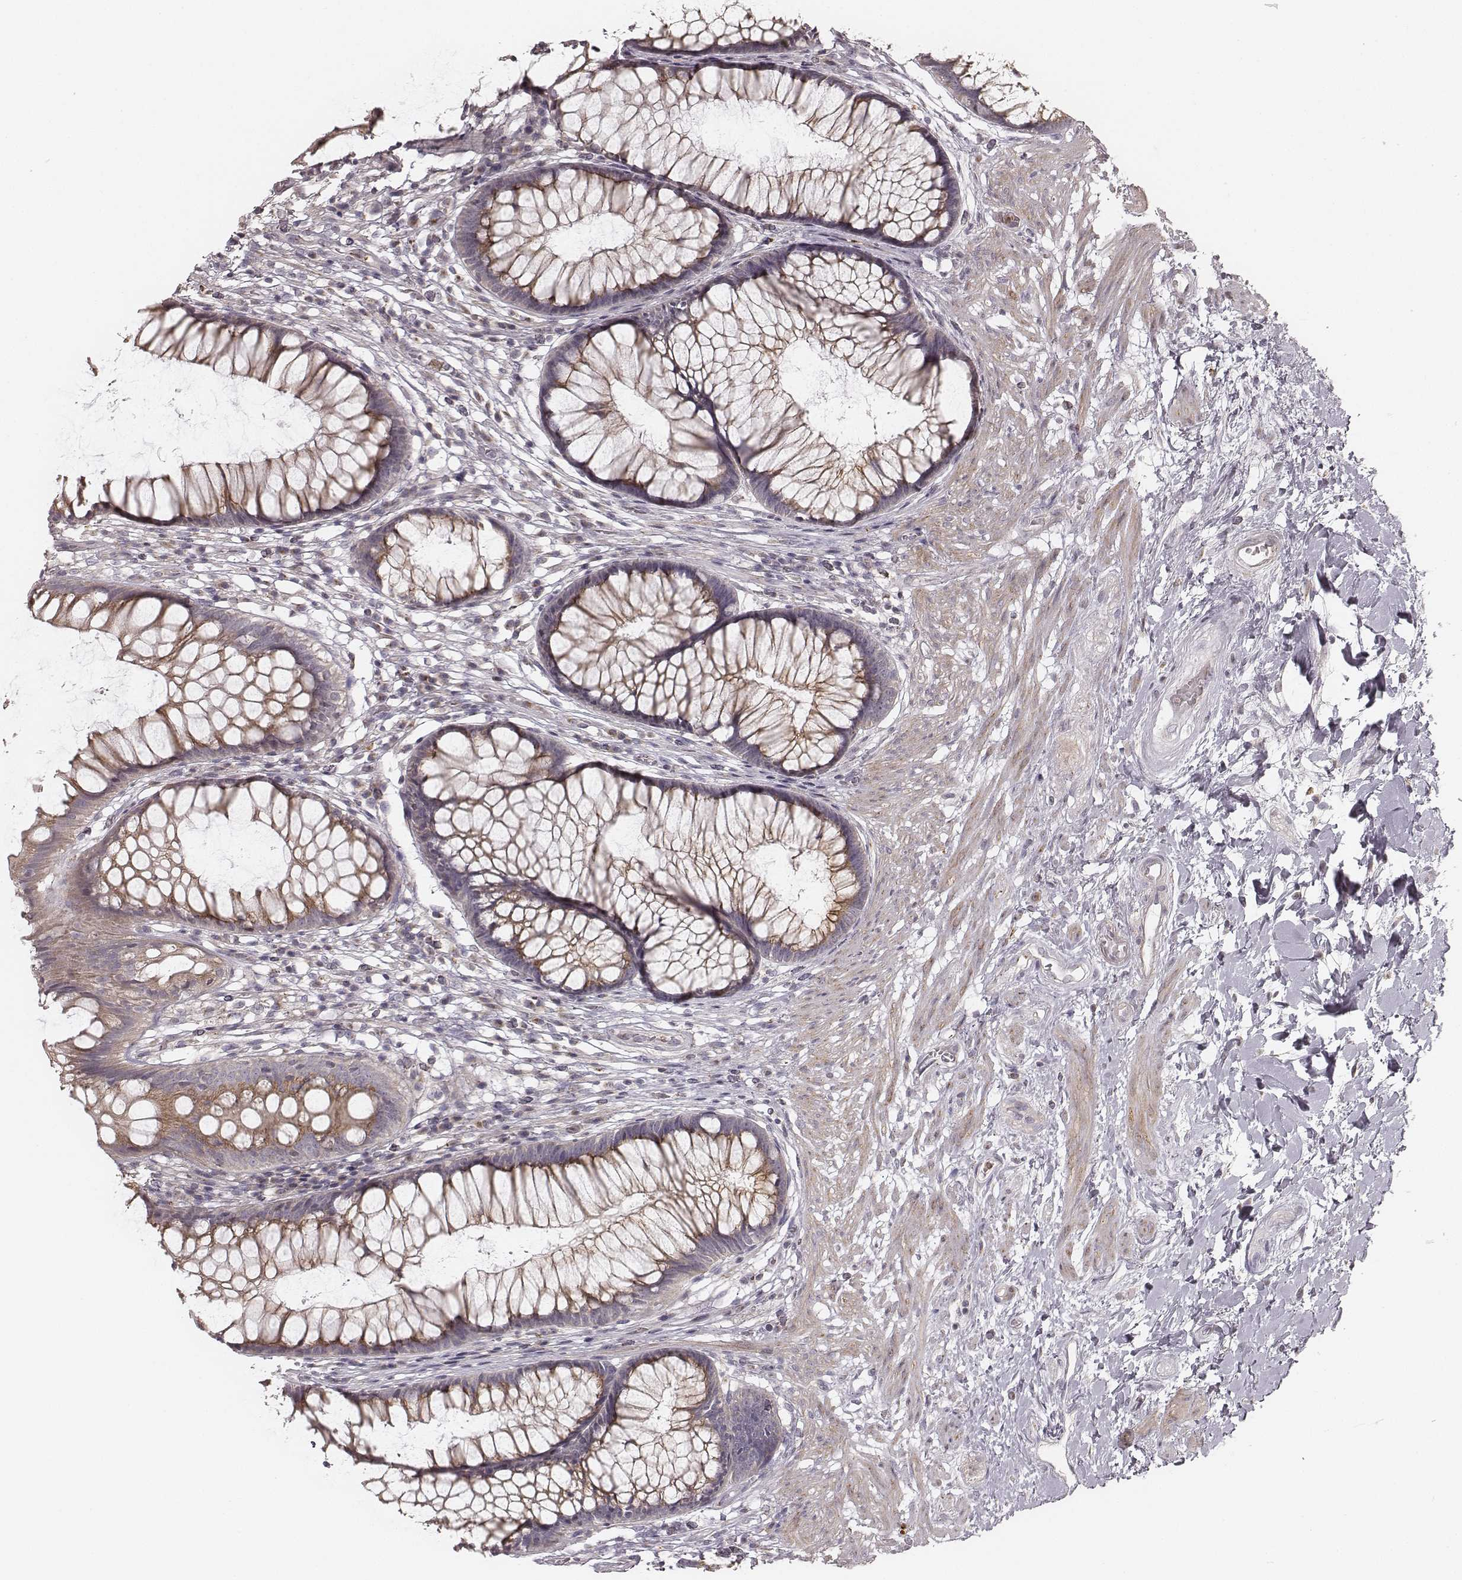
{"staining": {"intensity": "moderate", "quantity": ">75%", "location": "cytoplasmic/membranous"}, "tissue": "rectum", "cell_type": "Glandular cells", "image_type": "normal", "snomed": [{"axis": "morphology", "description": "Normal tissue, NOS"}, {"axis": "topography", "description": "Smooth muscle"}, {"axis": "topography", "description": "Rectum"}], "caption": "Glandular cells exhibit moderate cytoplasmic/membranous expression in about >75% of cells in benign rectum.", "gene": "ABCA7", "patient": {"sex": "male", "age": 53}}